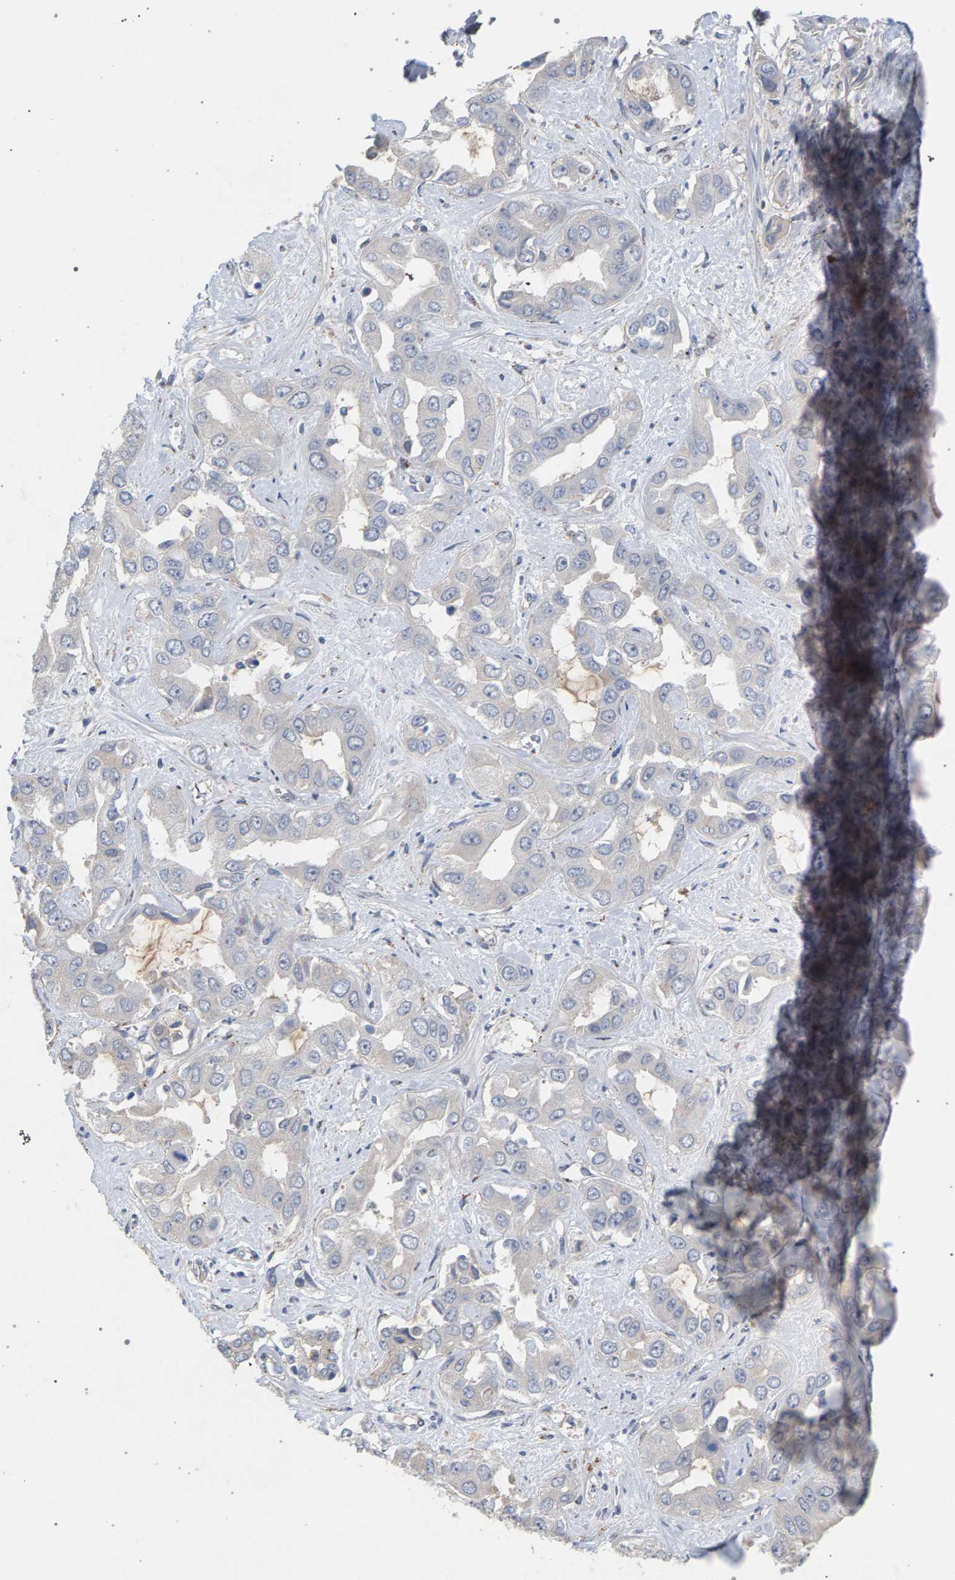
{"staining": {"intensity": "negative", "quantity": "none", "location": "none"}, "tissue": "liver cancer", "cell_type": "Tumor cells", "image_type": "cancer", "snomed": [{"axis": "morphology", "description": "Cholangiocarcinoma"}, {"axis": "topography", "description": "Liver"}], "caption": "This micrograph is of liver cancer stained with immunohistochemistry (IHC) to label a protein in brown with the nuclei are counter-stained blue. There is no positivity in tumor cells. Nuclei are stained in blue.", "gene": "MAMDC2", "patient": {"sex": "female", "age": 52}}